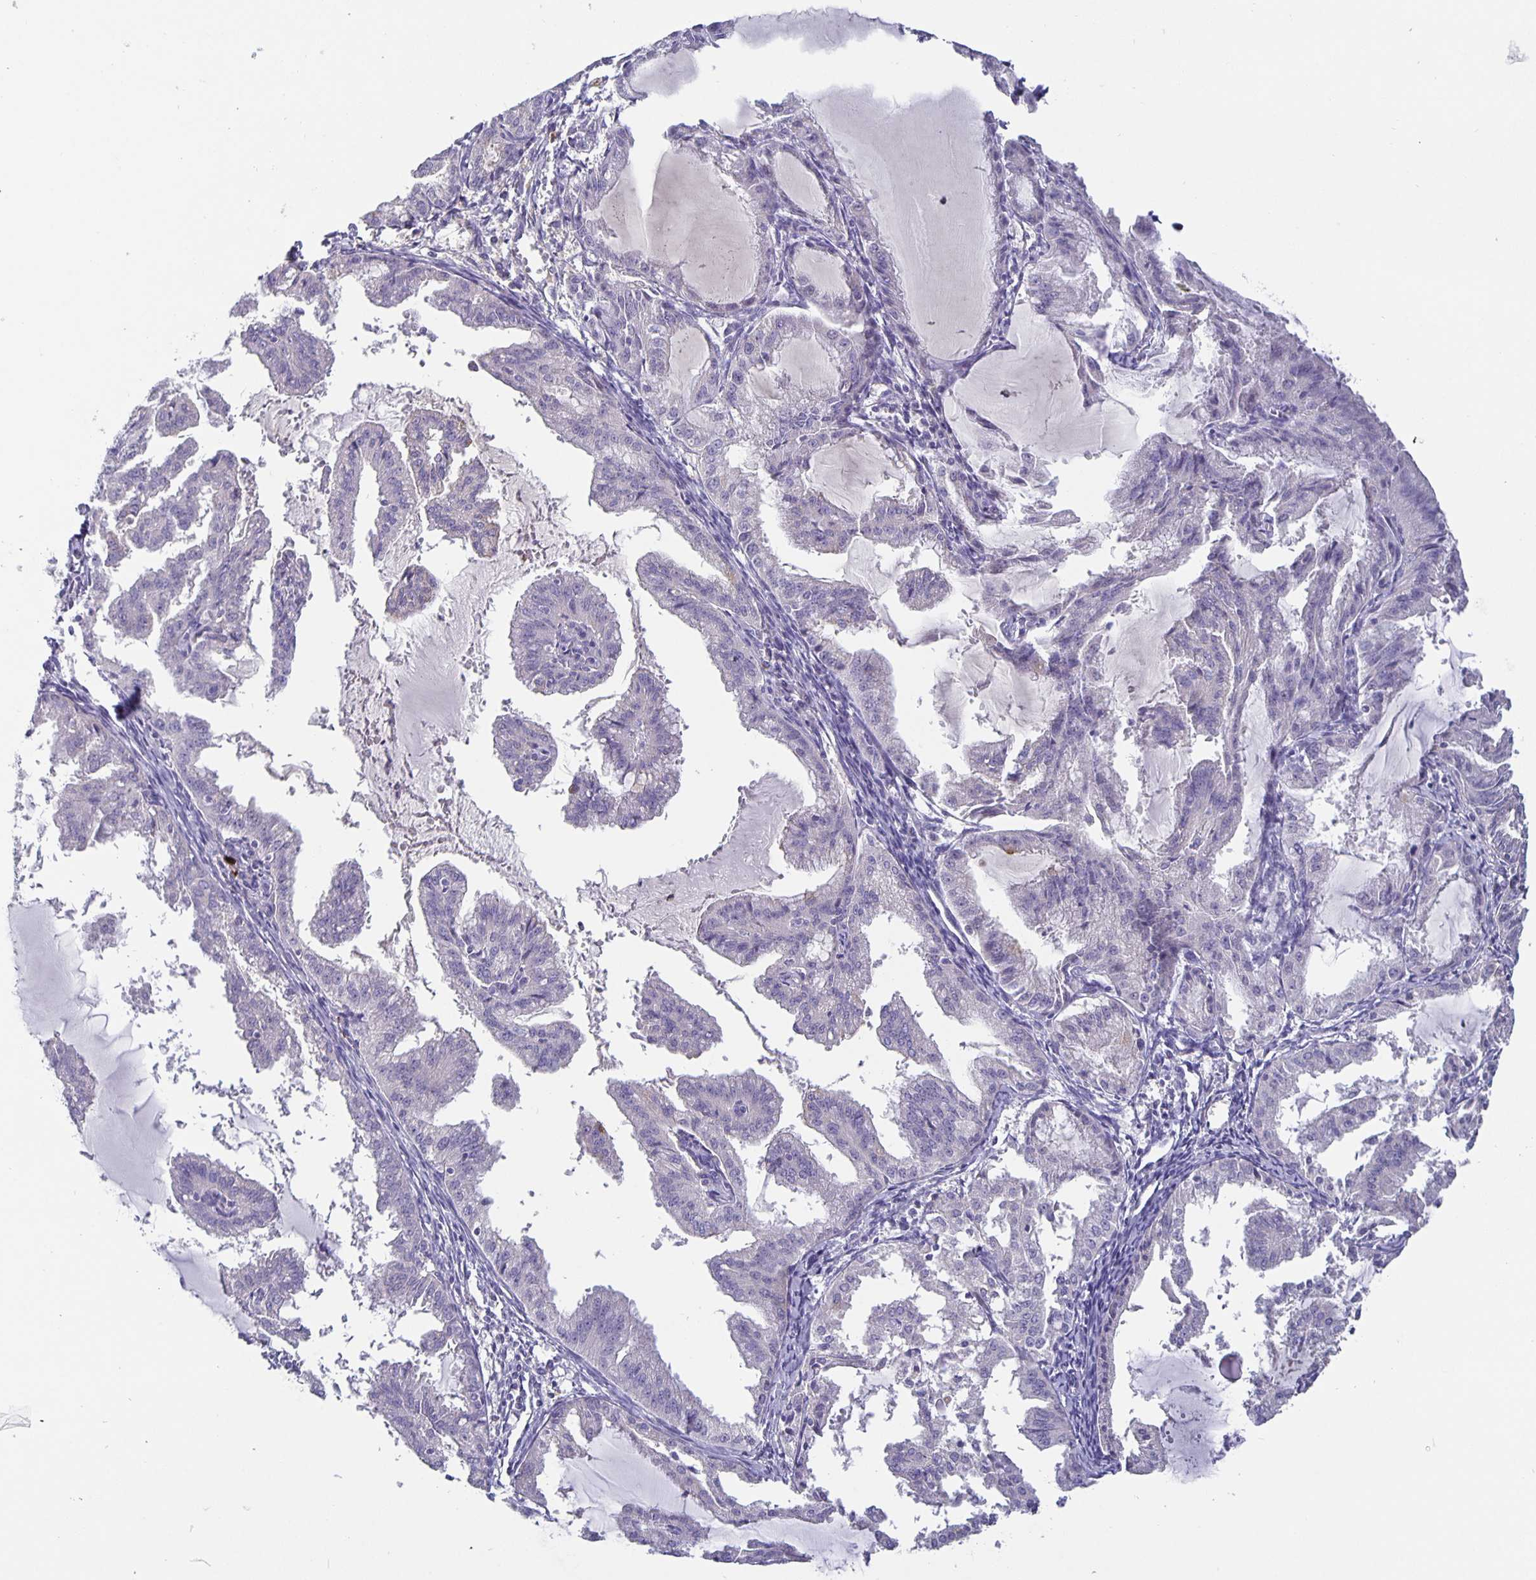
{"staining": {"intensity": "negative", "quantity": "none", "location": "none"}, "tissue": "endometrial cancer", "cell_type": "Tumor cells", "image_type": "cancer", "snomed": [{"axis": "morphology", "description": "Adenocarcinoma, NOS"}, {"axis": "topography", "description": "Endometrium"}], "caption": "Adenocarcinoma (endometrial) was stained to show a protein in brown. There is no significant staining in tumor cells.", "gene": "GDF15", "patient": {"sex": "female", "age": 70}}